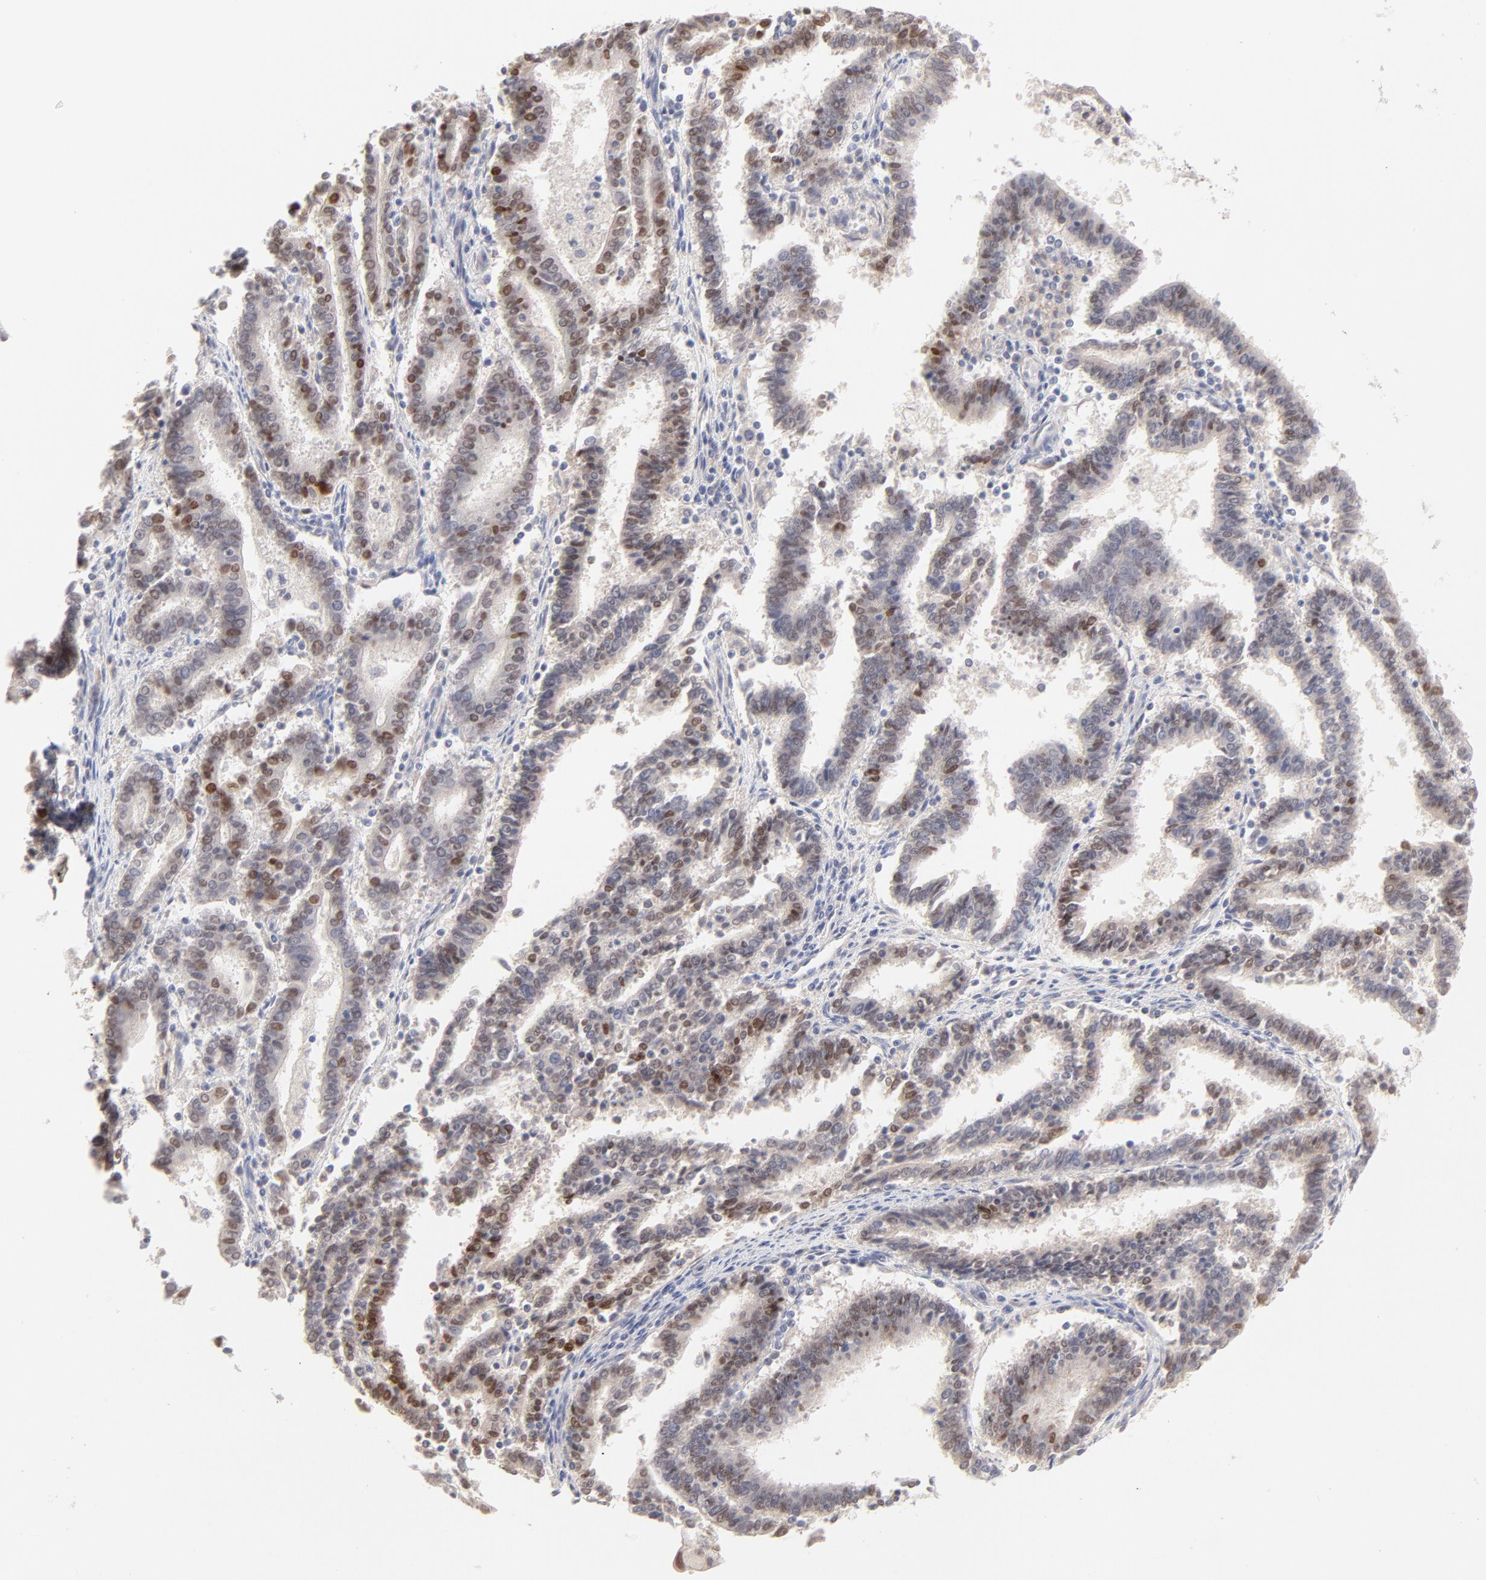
{"staining": {"intensity": "moderate", "quantity": ">75%", "location": "nuclear"}, "tissue": "endometrial cancer", "cell_type": "Tumor cells", "image_type": "cancer", "snomed": [{"axis": "morphology", "description": "Adenocarcinoma, NOS"}, {"axis": "topography", "description": "Uterus"}], "caption": "Immunohistochemistry (IHC) staining of endometrial cancer, which reveals medium levels of moderate nuclear expression in about >75% of tumor cells indicating moderate nuclear protein positivity. The staining was performed using DAB (3,3'-diaminobenzidine) (brown) for protein detection and nuclei were counterstained in hematoxylin (blue).", "gene": "ELF3", "patient": {"sex": "female", "age": 83}}